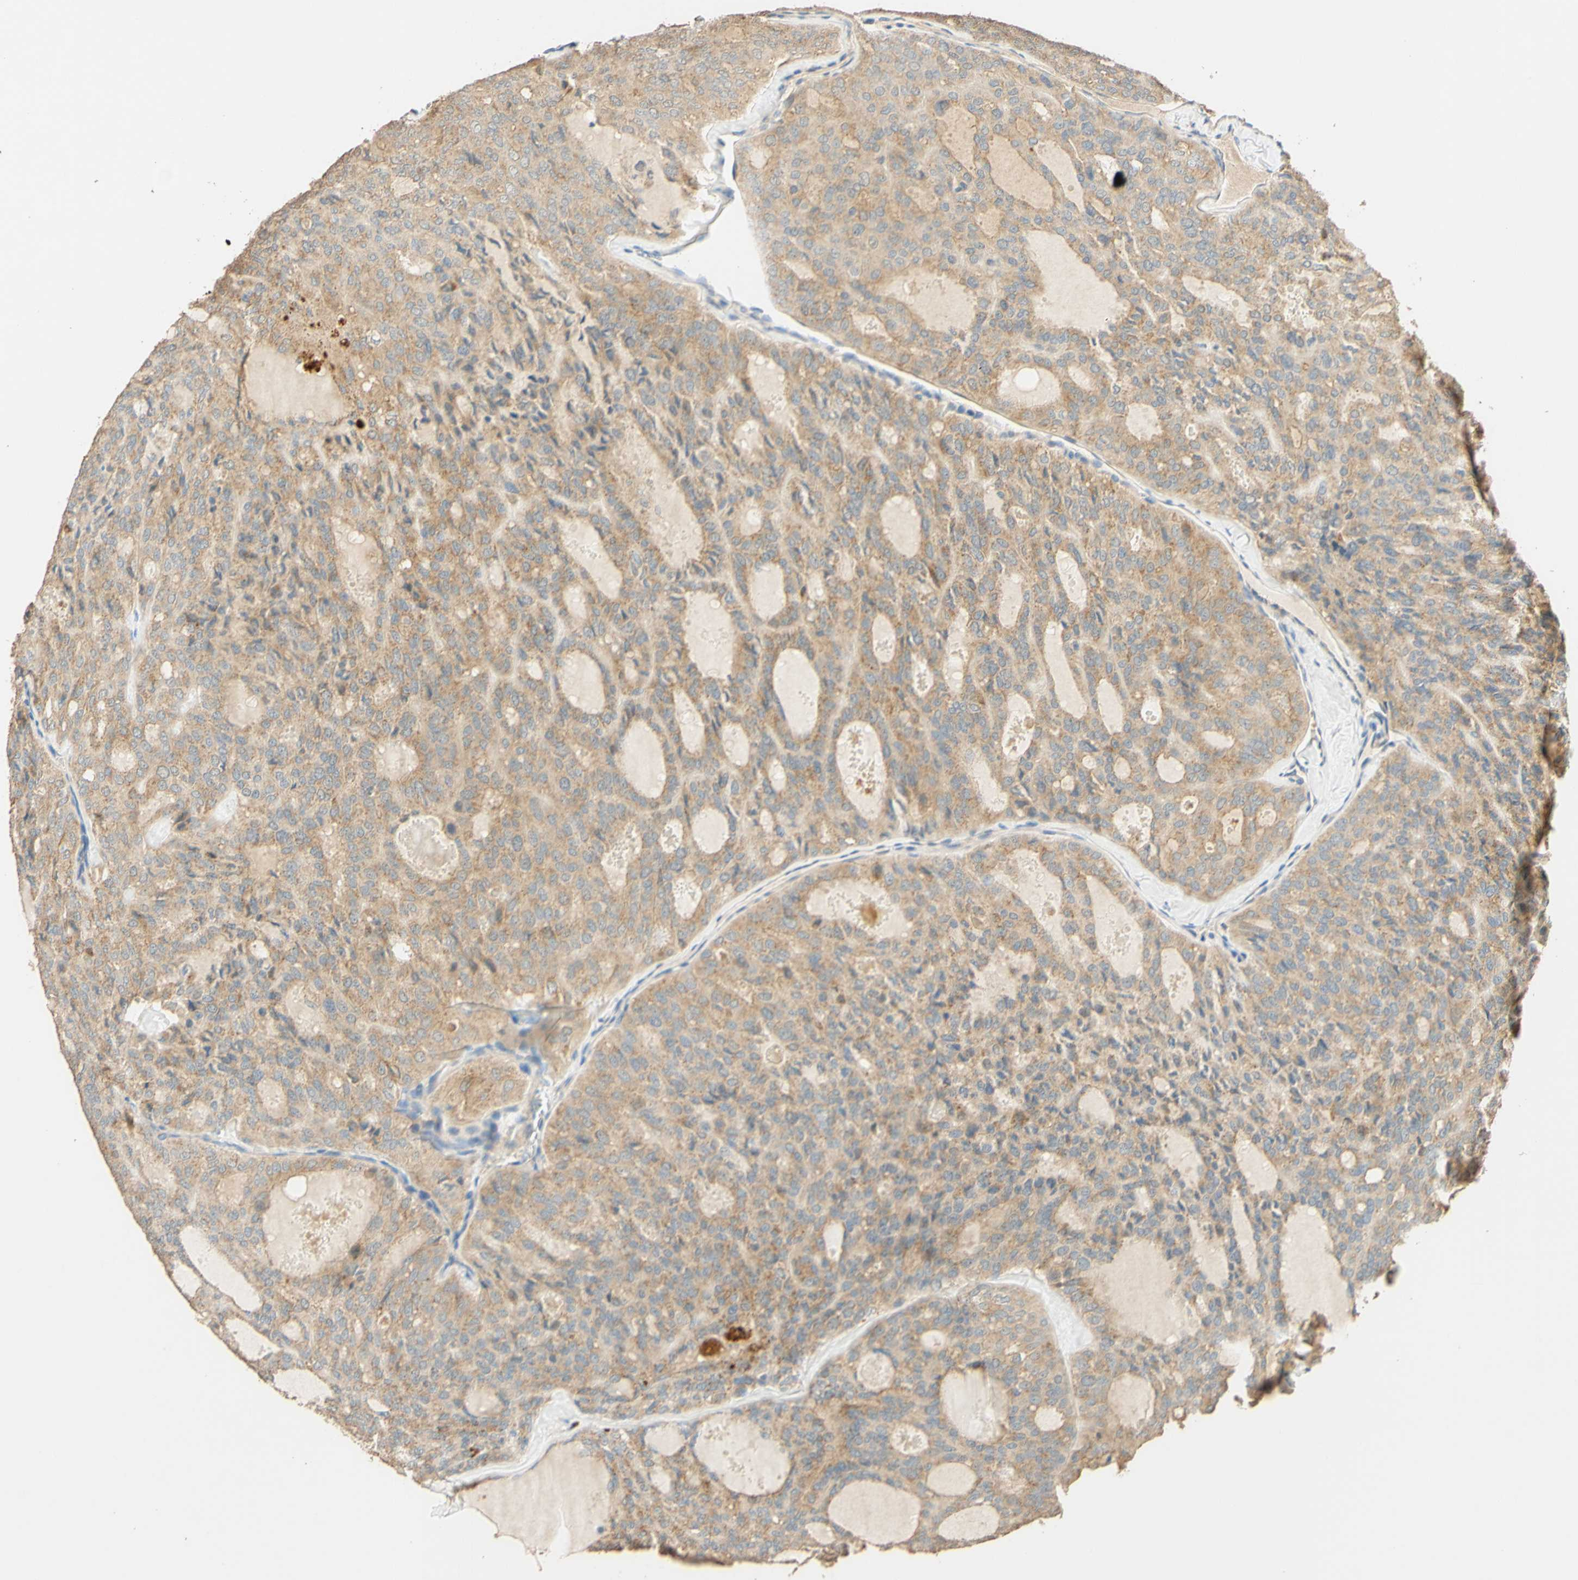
{"staining": {"intensity": "weak", "quantity": ">75%", "location": "cytoplasmic/membranous"}, "tissue": "thyroid cancer", "cell_type": "Tumor cells", "image_type": "cancer", "snomed": [{"axis": "morphology", "description": "Follicular adenoma carcinoma, NOS"}, {"axis": "topography", "description": "Thyroid gland"}], "caption": "Immunohistochemical staining of human thyroid follicular adenoma carcinoma shows low levels of weak cytoplasmic/membranous protein staining in about >75% of tumor cells.", "gene": "ENTREP2", "patient": {"sex": "male", "age": 75}}